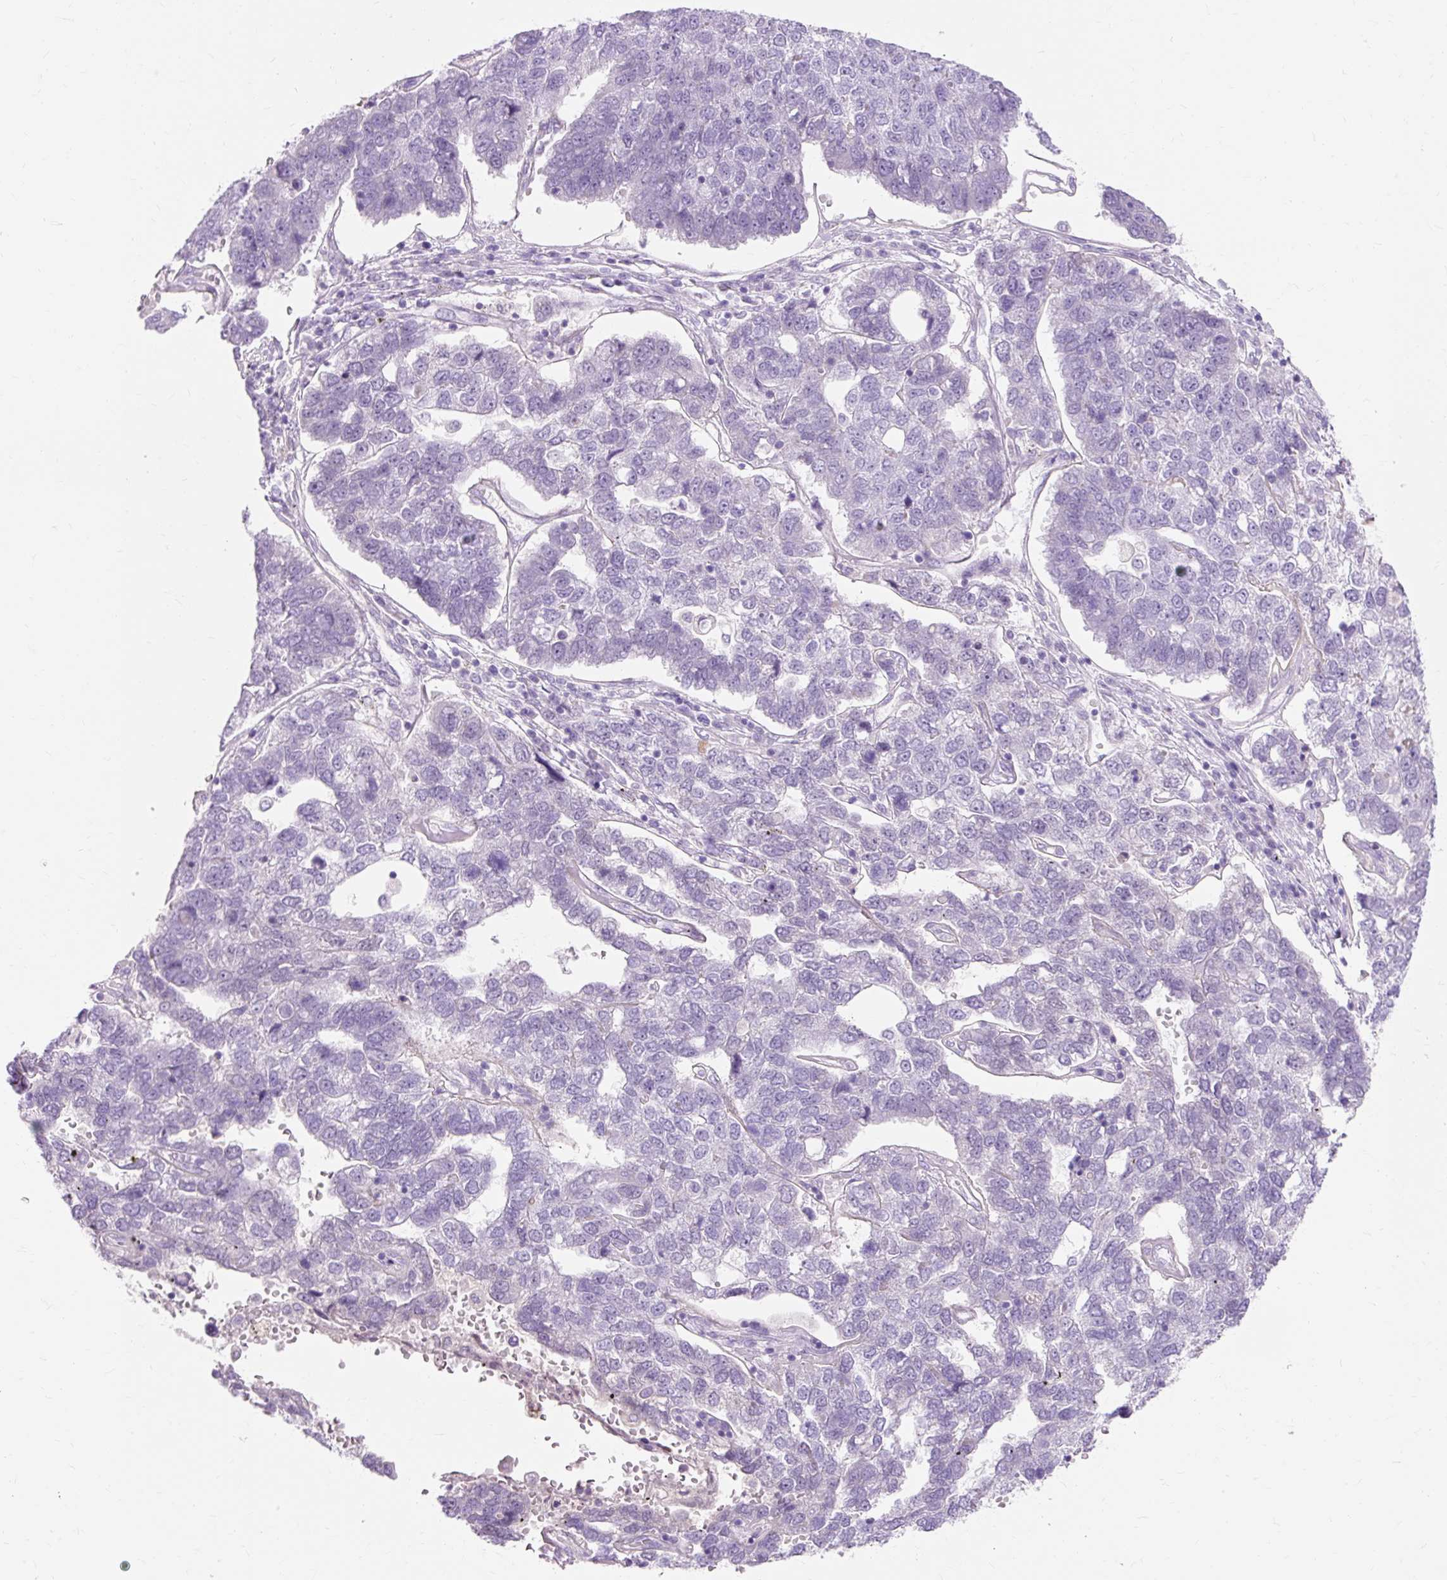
{"staining": {"intensity": "negative", "quantity": "none", "location": "none"}, "tissue": "pancreatic cancer", "cell_type": "Tumor cells", "image_type": "cancer", "snomed": [{"axis": "morphology", "description": "Adenocarcinoma, NOS"}, {"axis": "topography", "description": "Pancreas"}], "caption": "High magnification brightfield microscopy of pancreatic cancer stained with DAB (3,3'-diaminobenzidine) (brown) and counterstained with hematoxylin (blue): tumor cells show no significant positivity. (Brightfield microscopy of DAB (3,3'-diaminobenzidine) immunohistochemistry at high magnification).", "gene": "TMEM213", "patient": {"sex": "female", "age": 61}}